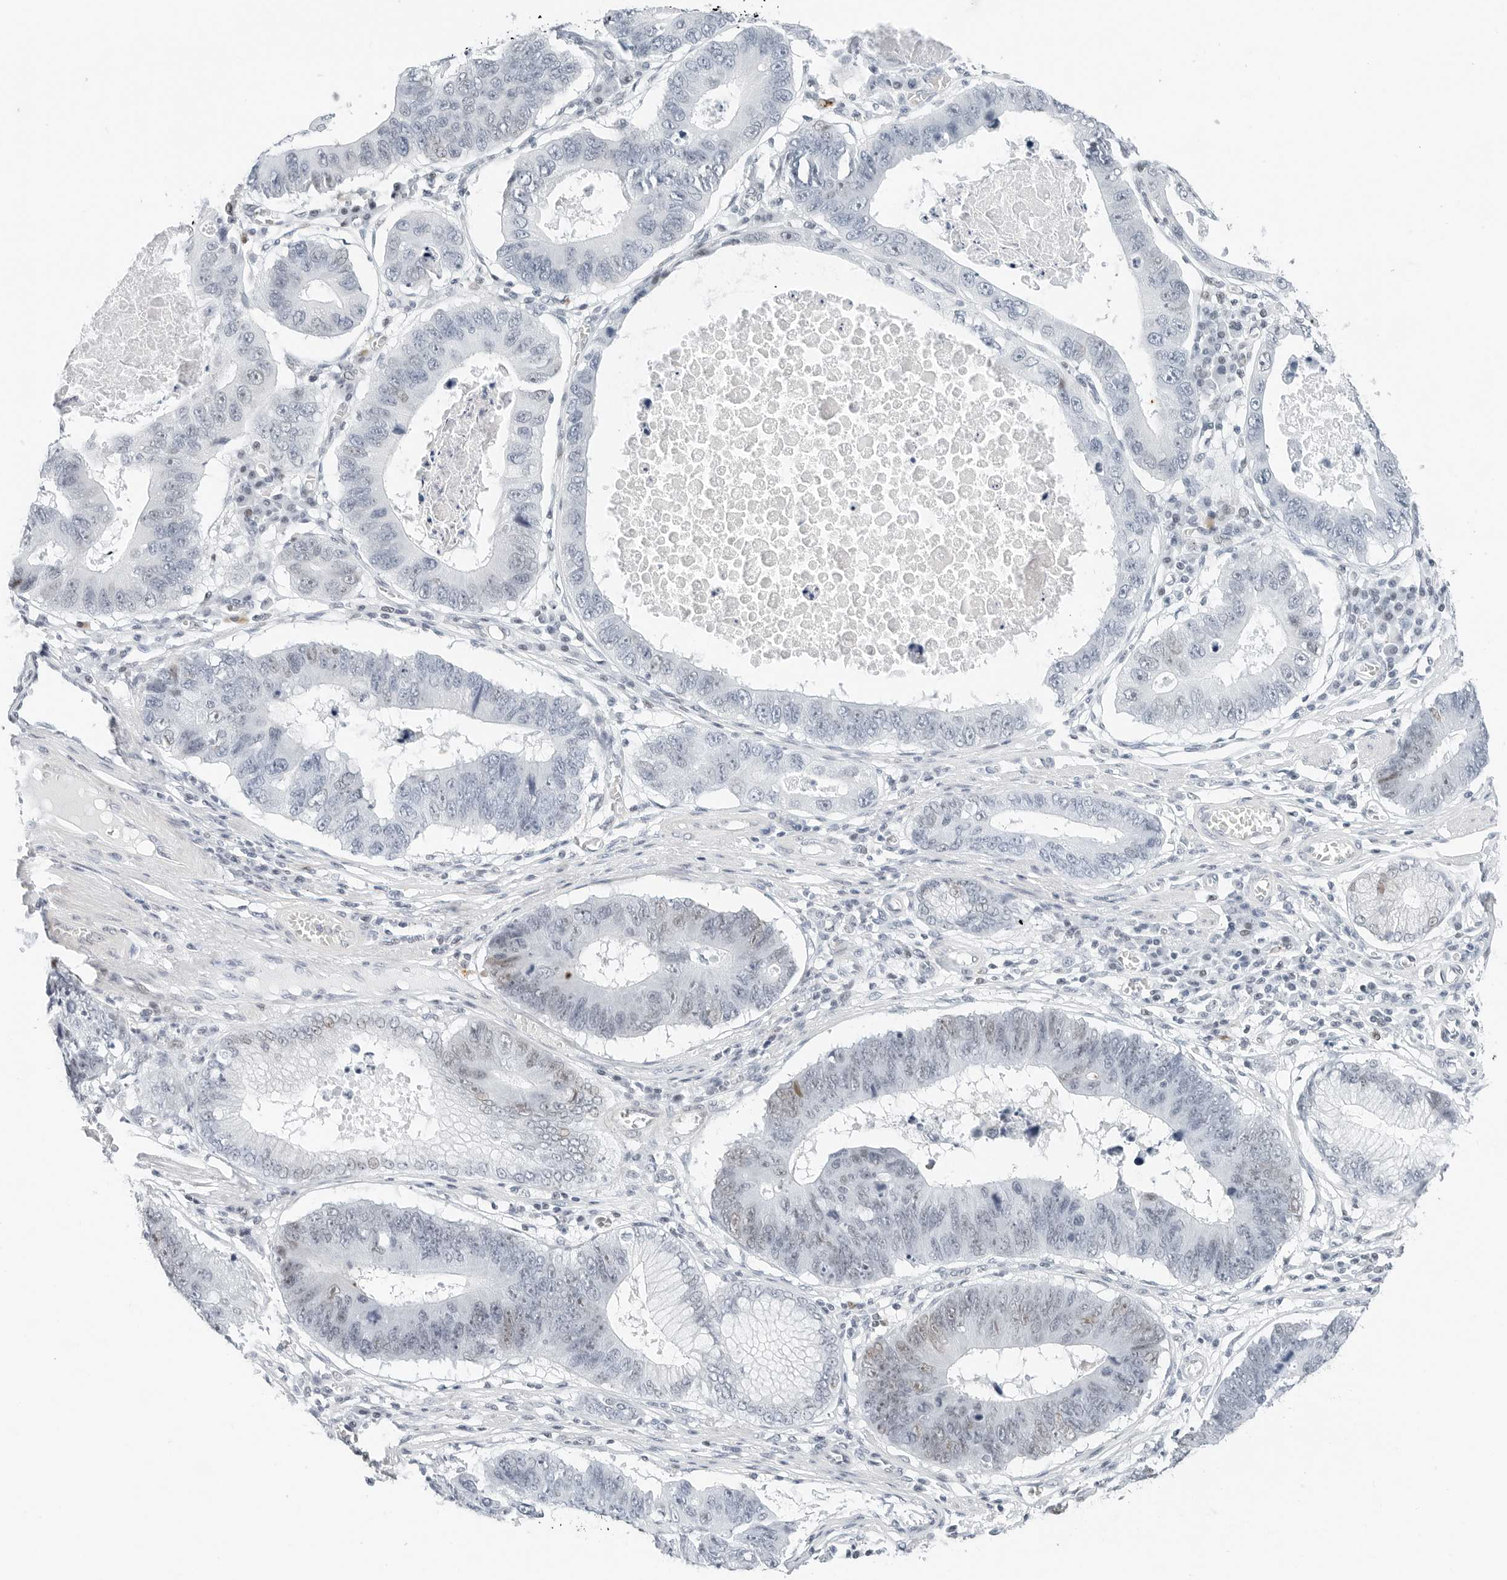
{"staining": {"intensity": "weak", "quantity": "<25%", "location": "nuclear"}, "tissue": "stomach cancer", "cell_type": "Tumor cells", "image_type": "cancer", "snomed": [{"axis": "morphology", "description": "Adenocarcinoma, NOS"}, {"axis": "topography", "description": "Stomach"}], "caption": "Stomach adenocarcinoma was stained to show a protein in brown. There is no significant staining in tumor cells.", "gene": "NTMT2", "patient": {"sex": "male", "age": 59}}